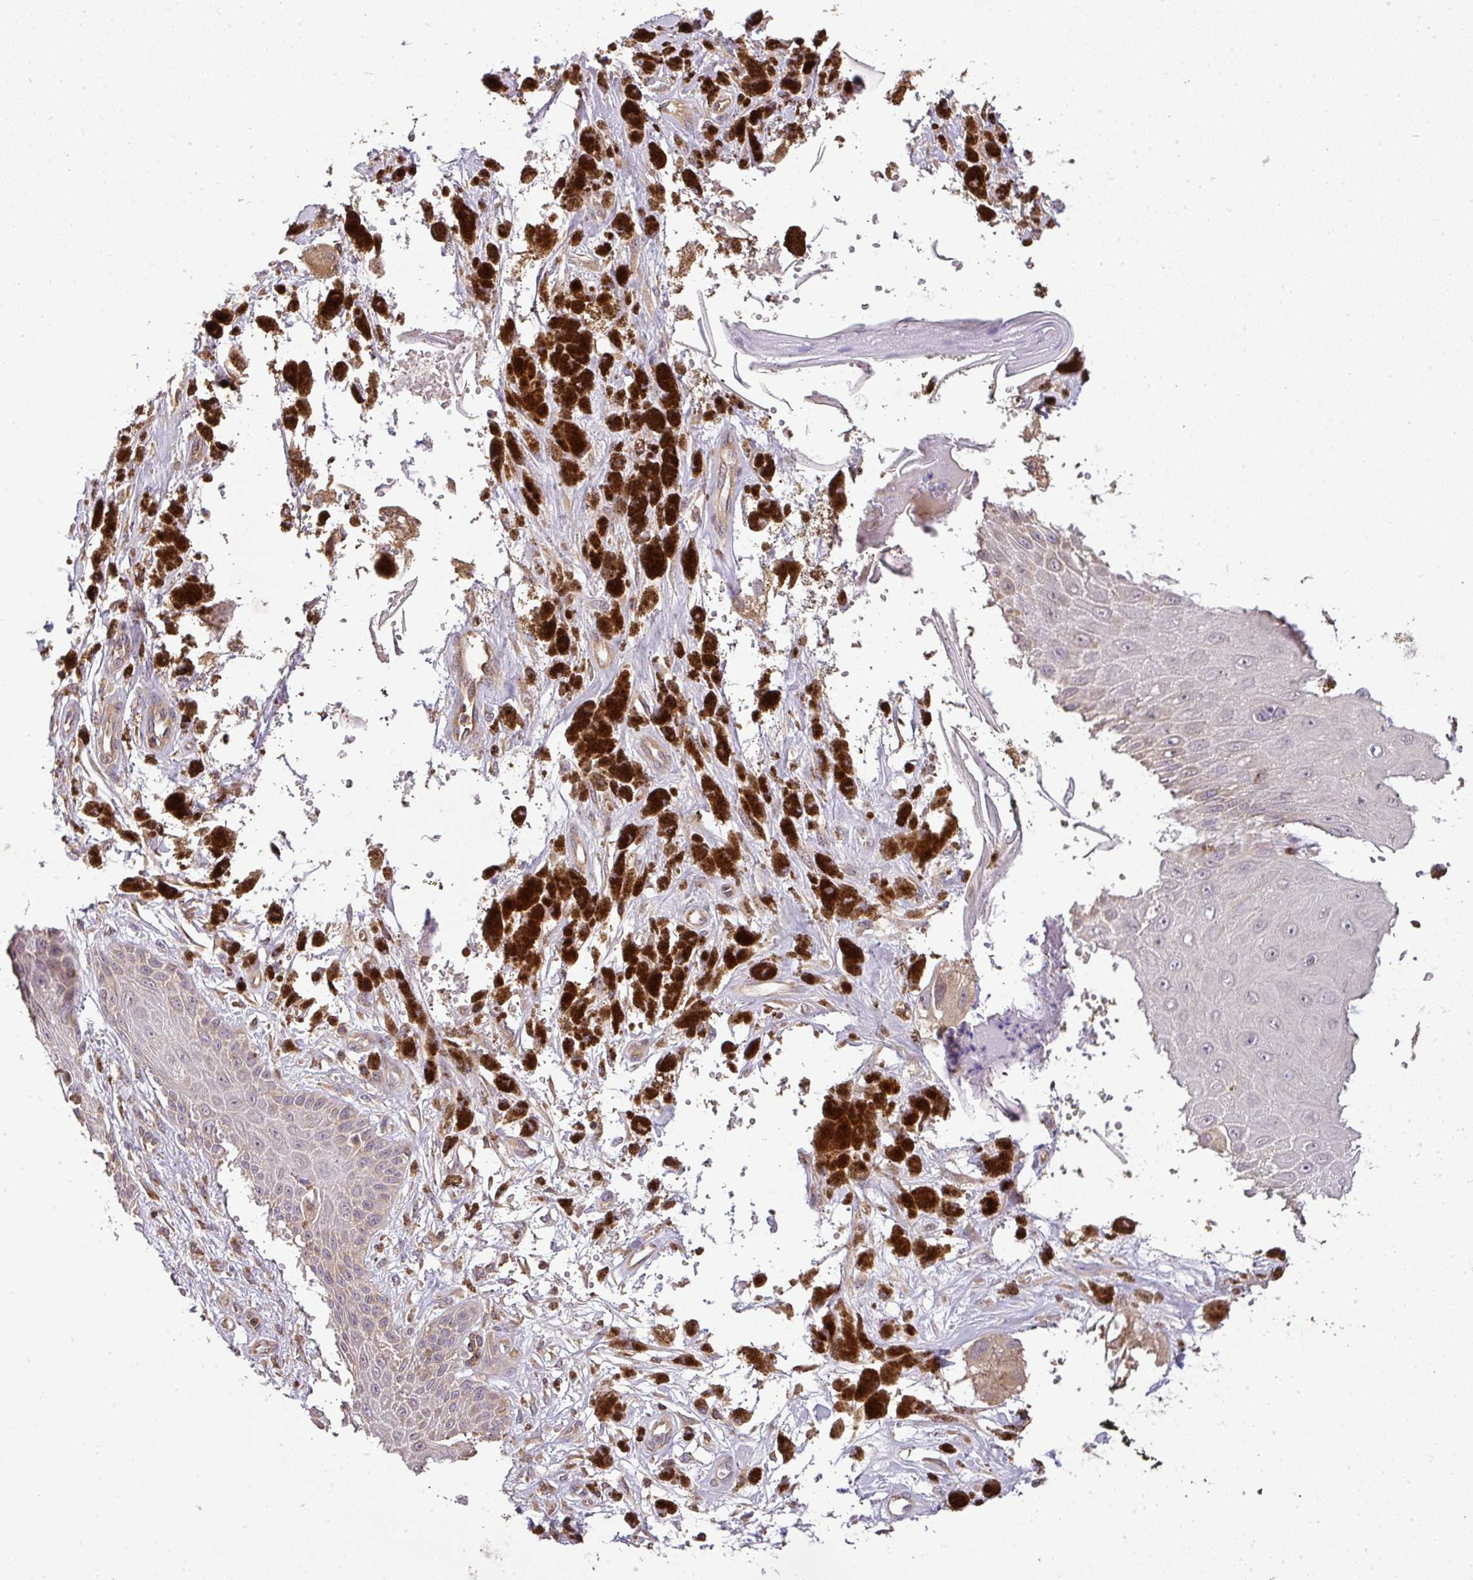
{"staining": {"intensity": "moderate", "quantity": ">75%", "location": "cytoplasmic/membranous"}, "tissue": "melanoma", "cell_type": "Tumor cells", "image_type": "cancer", "snomed": [{"axis": "morphology", "description": "Malignant melanoma, NOS"}, {"axis": "topography", "description": "Skin"}], "caption": "This photomicrograph displays immunohistochemistry (IHC) staining of melanoma, with medium moderate cytoplasmic/membranous staining in about >75% of tumor cells.", "gene": "TCL1B", "patient": {"sex": "male", "age": 88}}